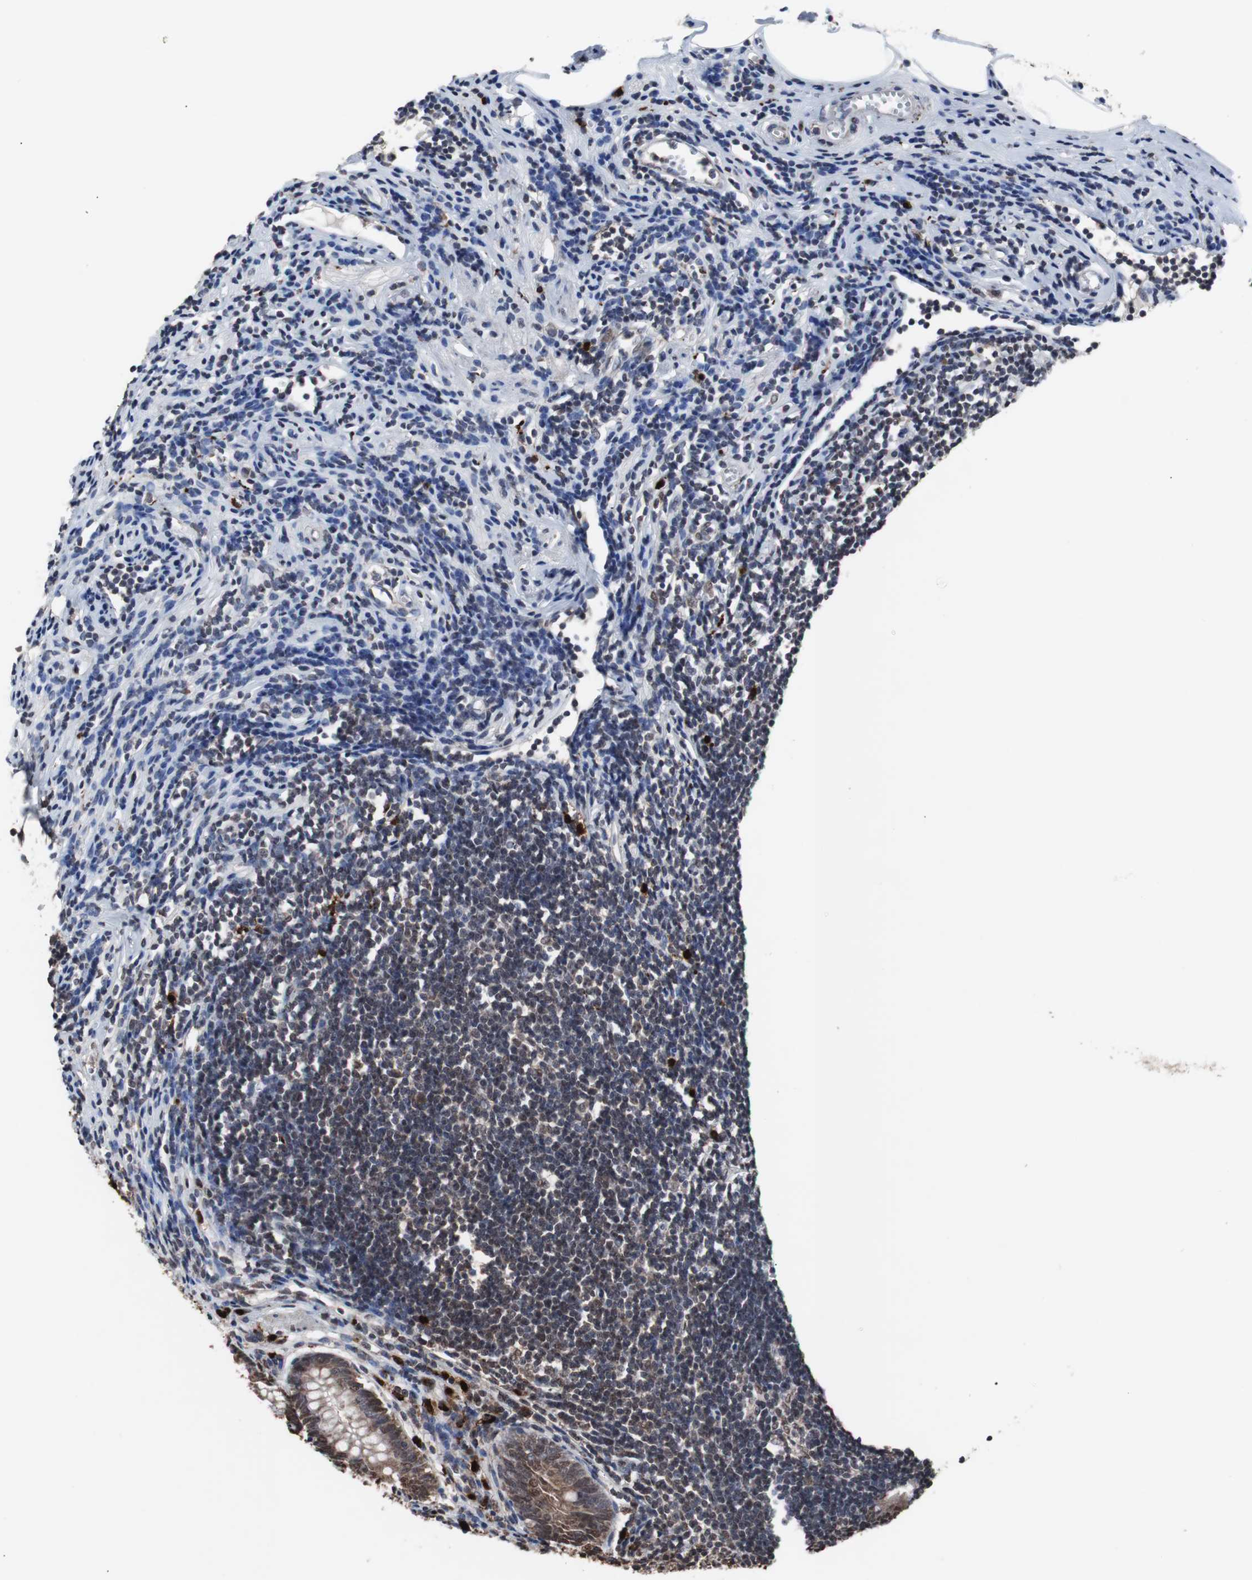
{"staining": {"intensity": "moderate", "quantity": ">75%", "location": "cytoplasmic/membranous,nuclear"}, "tissue": "appendix", "cell_type": "Glandular cells", "image_type": "normal", "snomed": [{"axis": "morphology", "description": "Normal tissue, NOS"}, {"axis": "topography", "description": "Appendix"}], "caption": "Immunohistochemistry (IHC) image of normal human appendix stained for a protein (brown), which exhibits medium levels of moderate cytoplasmic/membranous,nuclear expression in approximately >75% of glandular cells.", "gene": "MED27", "patient": {"sex": "female", "age": 50}}